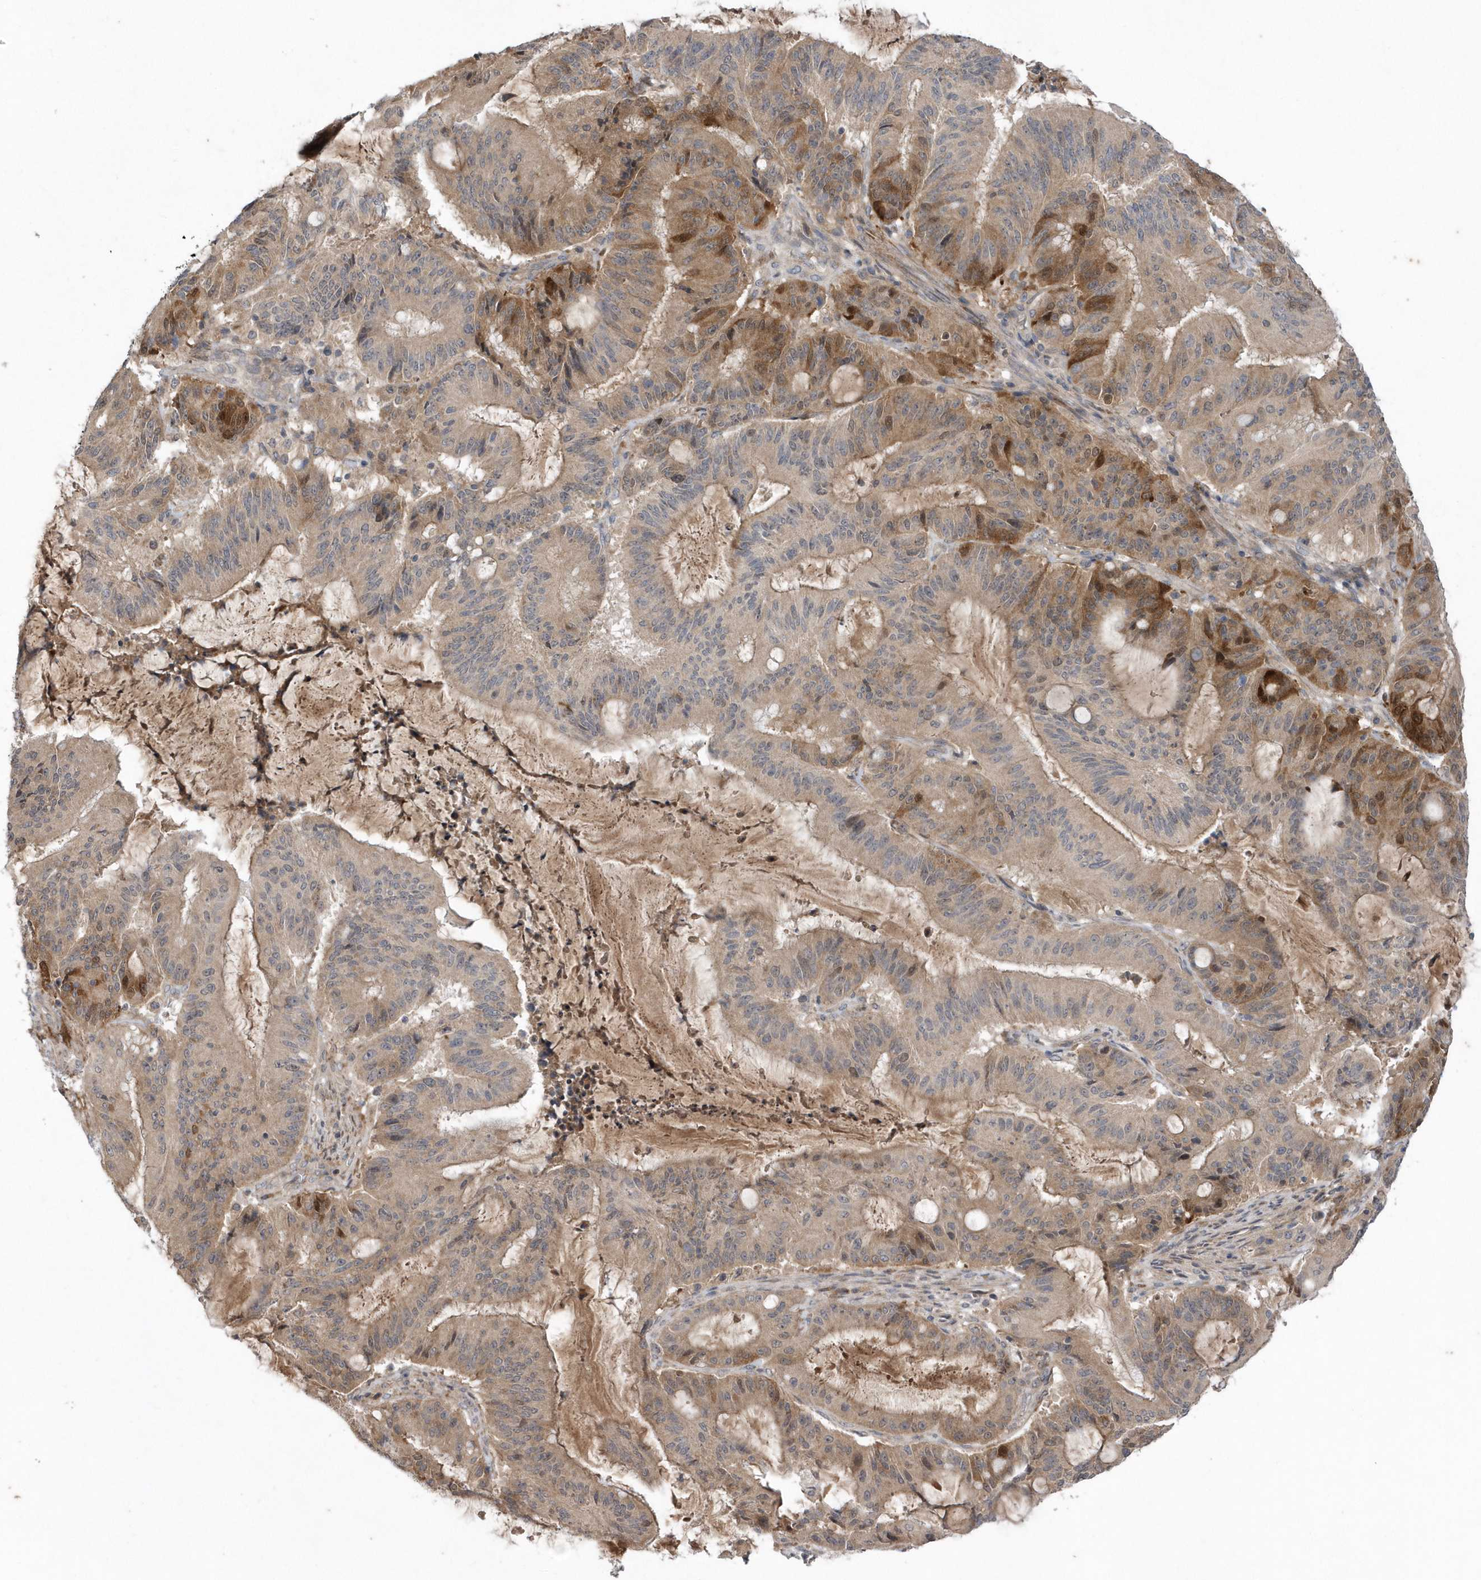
{"staining": {"intensity": "weak", "quantity": ">75%", "location": "cytoplasmic/membranous"}, "tissue": "liver cancer", "cell_type": "Tumor cells", "image_type": "cancer", "snomed": [{"axis": "morphology", "description": "Normal tissue, NOS"}, {"axis": "morphology", "description": "Cholangiocarcinoma"}, {"axis": "topography", "description": "Liver"}, {"axis": "topography", "description": "Peripheral nerve tissue"}], "caption": "Immunohistochemistry (IHC) photomicrograph of neoplastic tissue: human liver cancer (cholangiocarcinoma) stained using immunohistochemistry (IHC) displays low levels of weak protein expression localized specifically in the cytoplasmic/membranous of tumor cells, appearing as a cytoplasmic/membranous brown color.", "gene": "HMGCS1", "patient": {"sex": "female", "age": 73}}